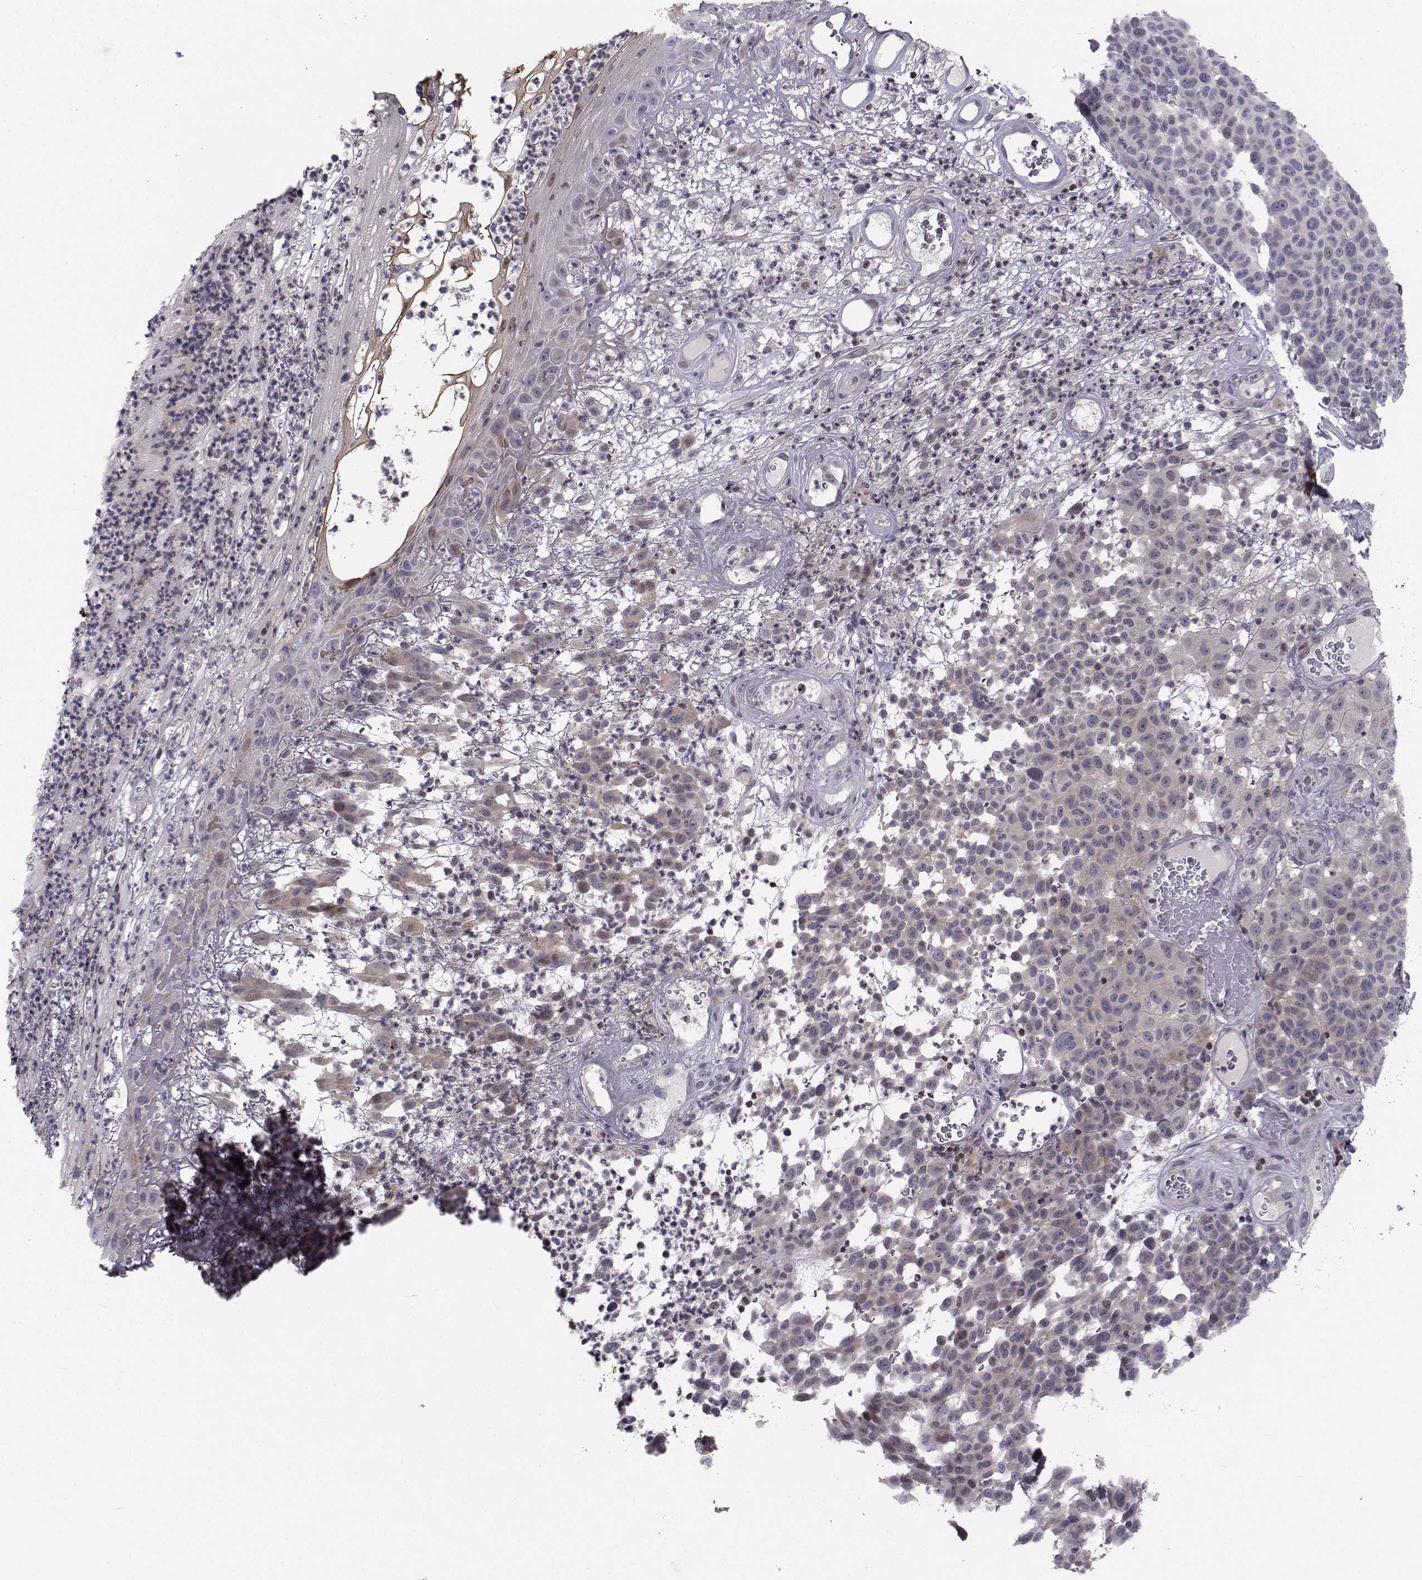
{"staining": {"intensity": "moderate", "quantity": "25%-75%", "location": "cytoplasmic/membranous"}, "tissue": "melanoma", "cell_type": "Tumor cells", "image_type": "cancer", "snomed": [{"axis": "morphology", "description": "Malignant melanoma, NOS"}, {"axis": "topography", "description": "Skin"}], "caption": "Protein expression analysis of melanoma exhibits moderate cytoplasmic/membranous positivity in approximately 25%-75% of tumor cells. Using DAB (3,3'-diaminobenzidine) (brown) and hematoxylin (blue) stains, captured at high magnification using brightfield microscopy.", "gene": "PCP4L1", "patient": {"sex": "male", "age": 59}}